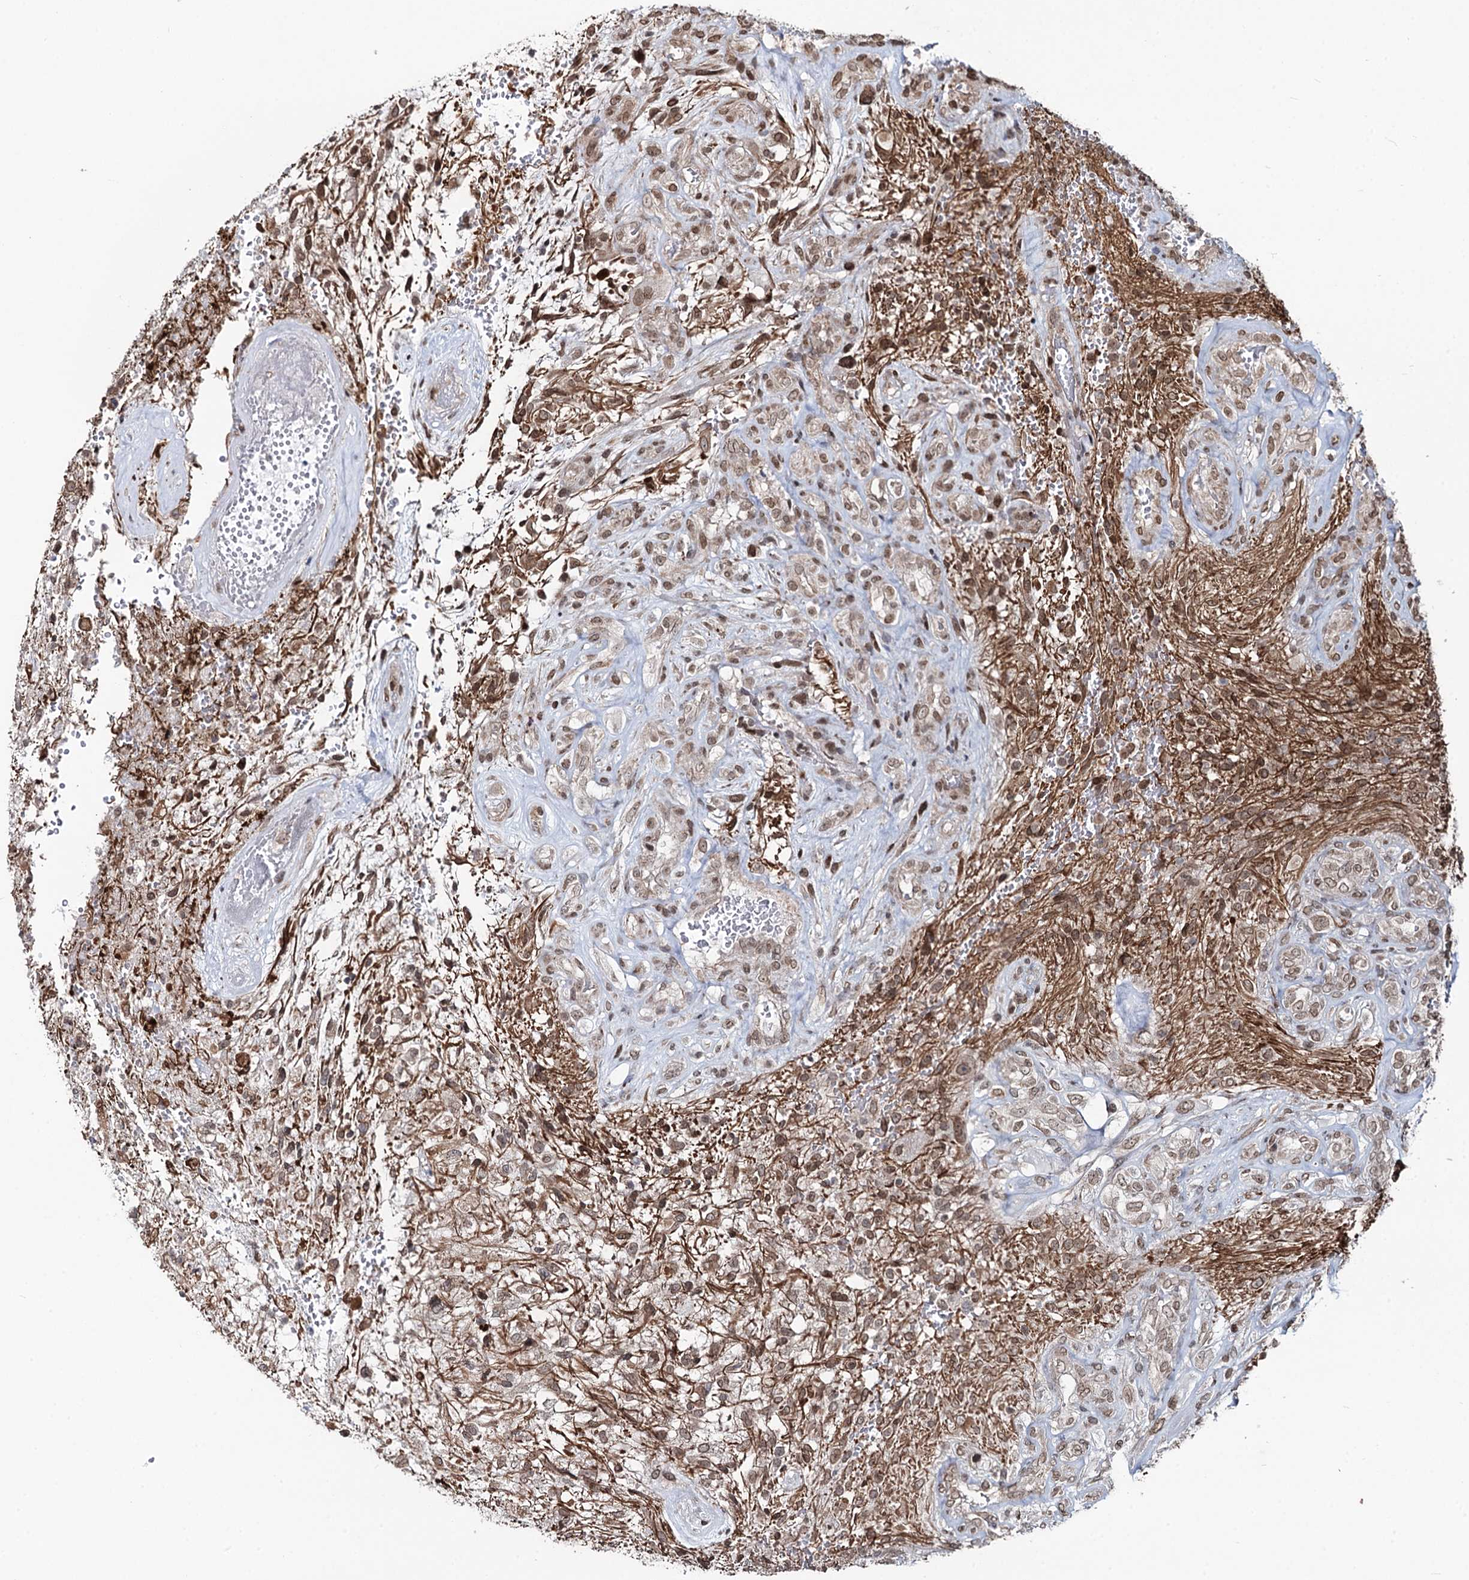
{"staining": {"intensity": "moderate", "quantity": ">75%", "location": "cytoplasmic/membranous,nuclear"}, "tissue": "glioma", "cell_type": "Tumor cells", "image_type": "cancer", "snomed": [{"axis": "morphology", "description": "Glioma, malignant, High grade"}, {"axis": "topography", "description": "Brain"}], "caption": "Tumor cells display medium levels of moderate cytoplasmic/membranous and nuclear positivity in about >75% of cells in glioma.", "gene": "RNF6", "patient": {"sex": "male", "age": 56}}